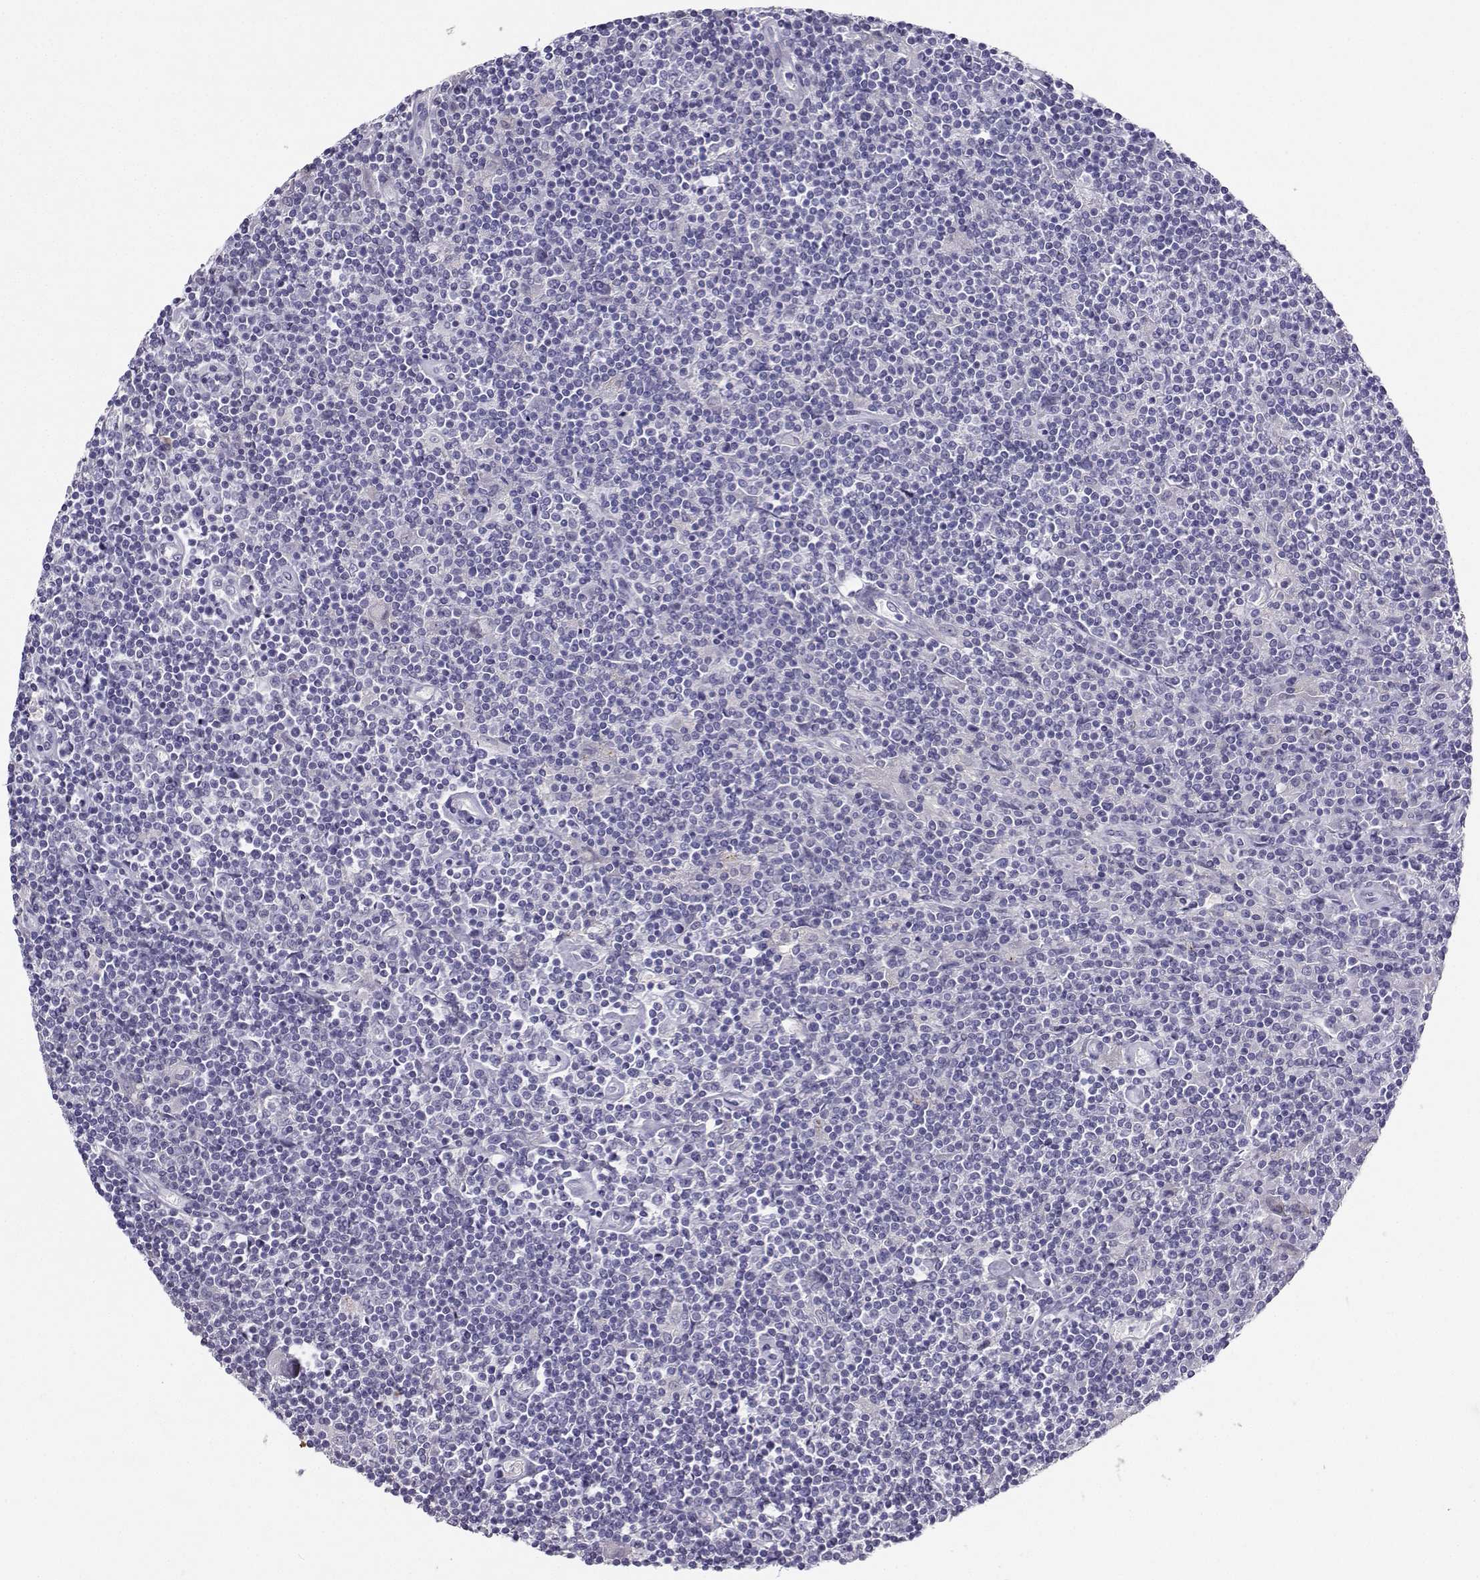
{"staining": {"intensity": "negative", "quantity": "none", "location": "none"}, "tissue": "lymphoma", "cell_type": "Tumor cells", "image_type": "cancer", "snomed": [{"axis": "morphology", "description": "Hodgkin's disease, NOS"}, {"axis": "topography", "description": "Lymph node"}], "caption": "DAB (3,3'-diaminobenzidine) immunohistochemical staining of Hodgkin's disease exhibits no significant expression in tumor cells.", "gene": "GRIK4", "patient": {"sex": "male", "age": 40}}